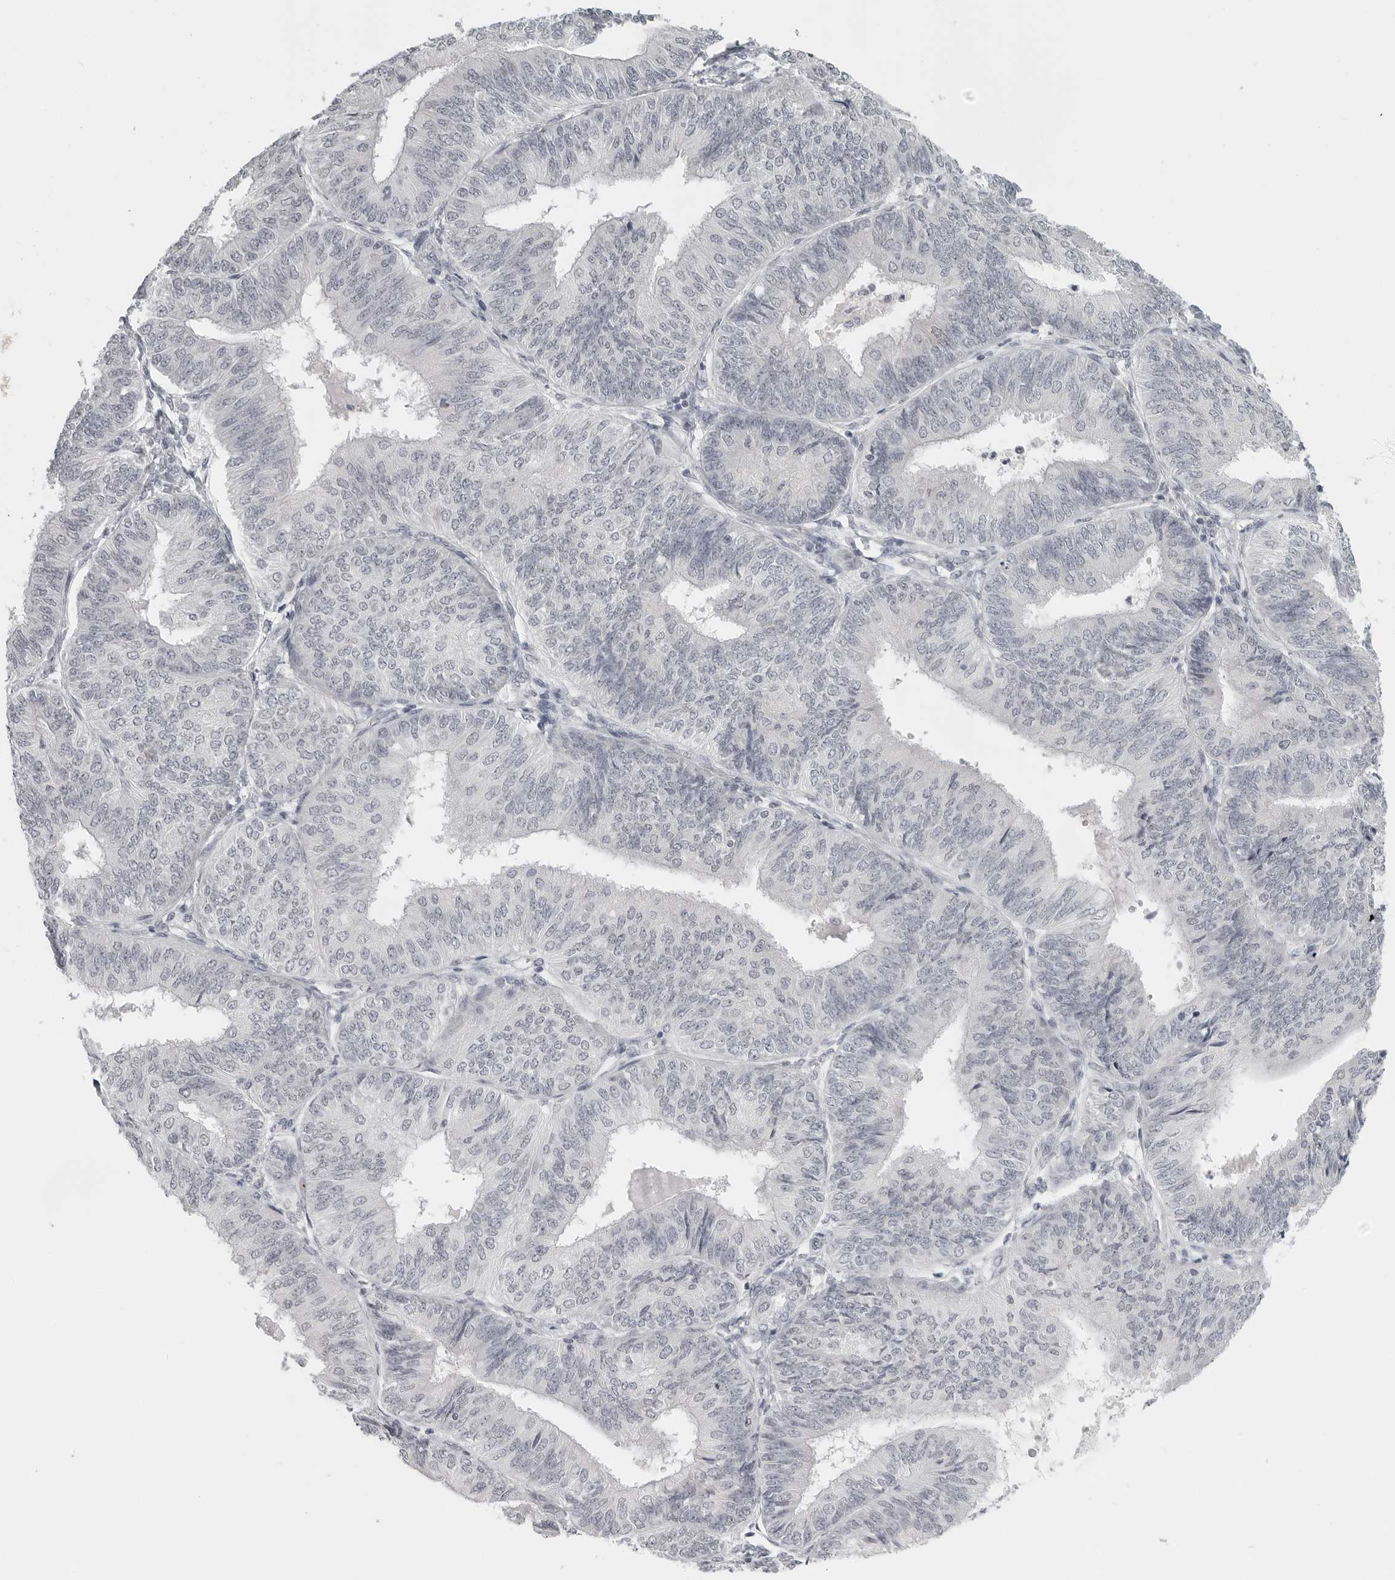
{"staining": {"intensity": "negative", "quantity": "none", "location": "none"}, "tissue": "endometrial cancer", "cell_type": "Tumor cells", "image_type": "cancer", "snomed": [{"axis": "morphology", "description": "Adenocarcinoma, NOS"}, {"axis": "topography", "description": "Endometrium"}], "caption": "Tumor cells show no significant protein expression in endometrial cancer (adenocarcinoma).", "gene": "BPIFA1", "patient": {"sex": "female", "age": 58}}